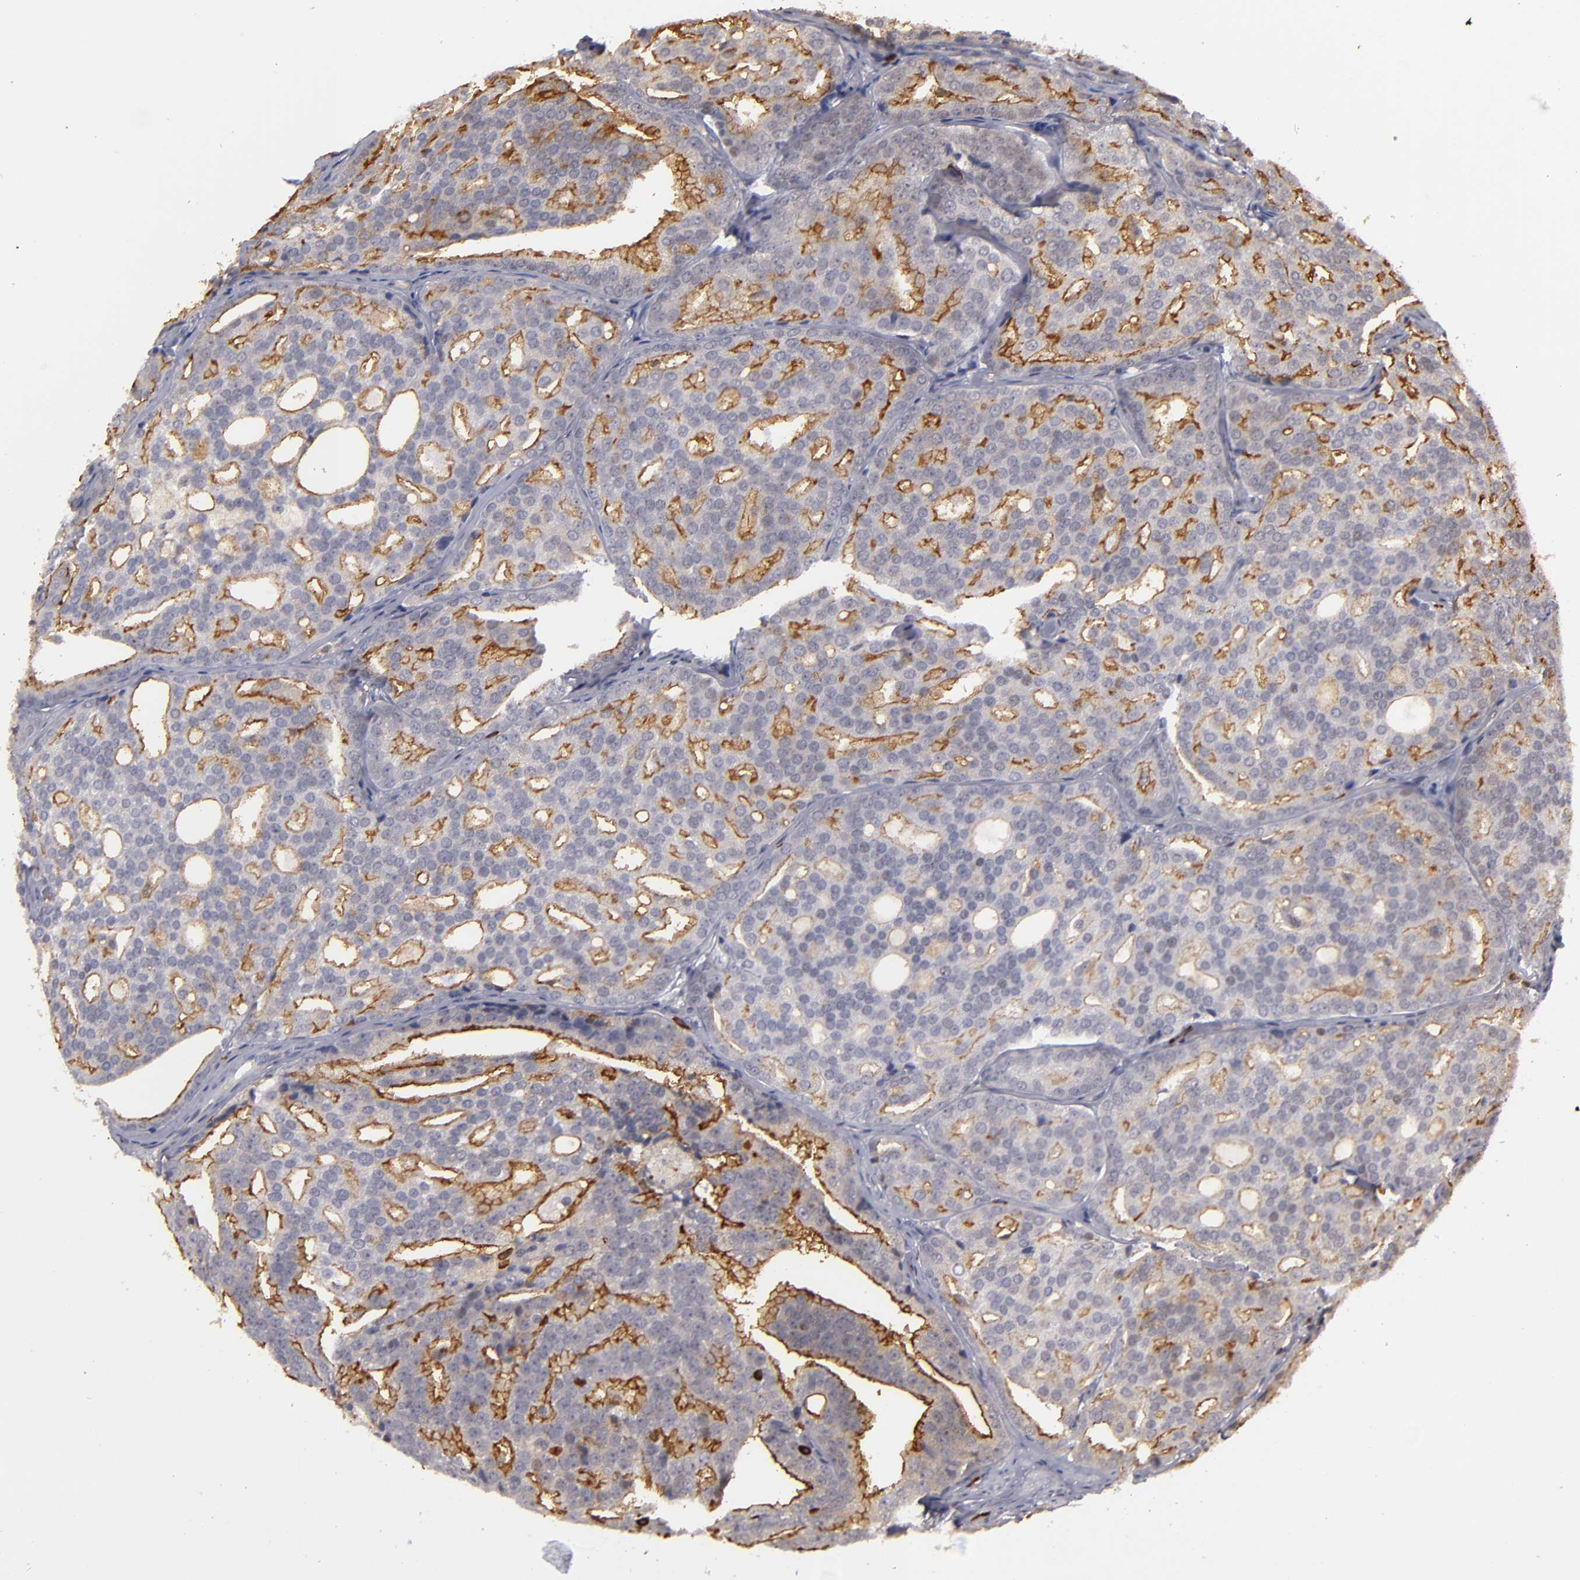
{"staining": {"intensity": "moderate", "quantity": ">75%", "location": "cytoplasmic/membranous"}, "tissue": "prostate cancer", "cell_type": "Tumor cells", "image_type": "cancer", "snomed": [{"axis": "morphology", "description": "Adenocarcinoma, High grade"}, {"axis": "topography", "description": "Prostate"}], "caption": "This histopathology image exhibits adenocarcinoma (high-grade) (prostate) stained with immunohistochemistry to label a protein in brown. The cytoplasmic/membranous of tumor cells show moderate positivity for the protein. Nuclei are counter-stained blue.", "gene": "STX3", "patient": {"sex": "male", "age": 64}}